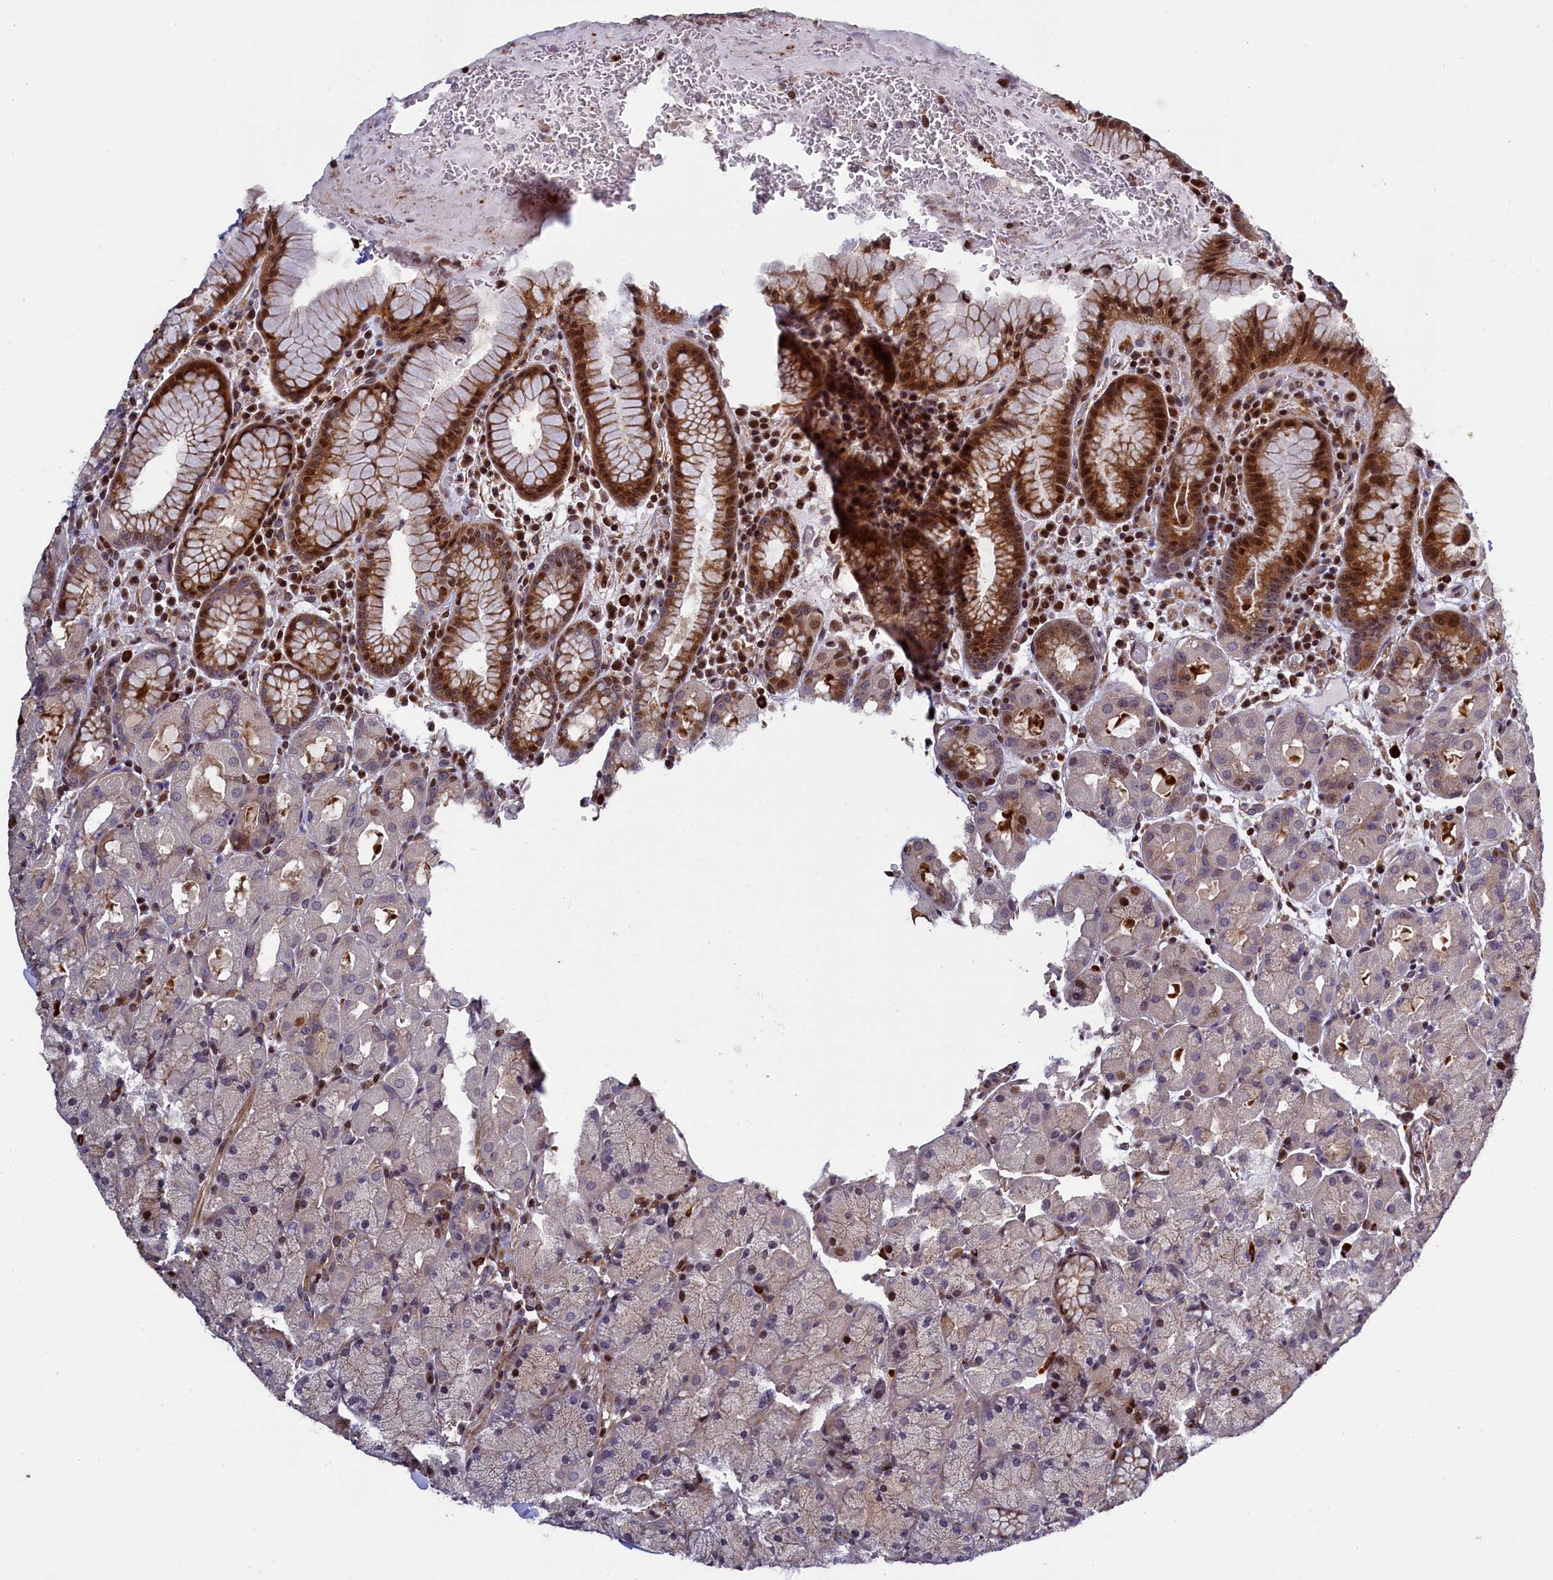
{"staining": {"intensity": "moderate", "quantity": "25%-75%", "location": "cytoplasmic/membranous,nuclear"}, "tissue": "stomach", "cell_type": "Glandular cells", "image_type": "normal", "snomed": [{"axis": "morphology", "description": "Normal tissue, NOS"}, {"axis": "topography", "description": "Stomach, upper"}, {"axis": "topography", "description": "Stomach, lower"}], "caption": "Stomach was stained to show a protein in brown. There is medium levels of moderate cytoplasmic/membranous,nuclear positivity in about 25%-75% of glandular cells. The protein is shown in brown color, while the nuclei are stained blue.", "gene": "TGDS", "patient": {"sex": "male", "age": 80}}